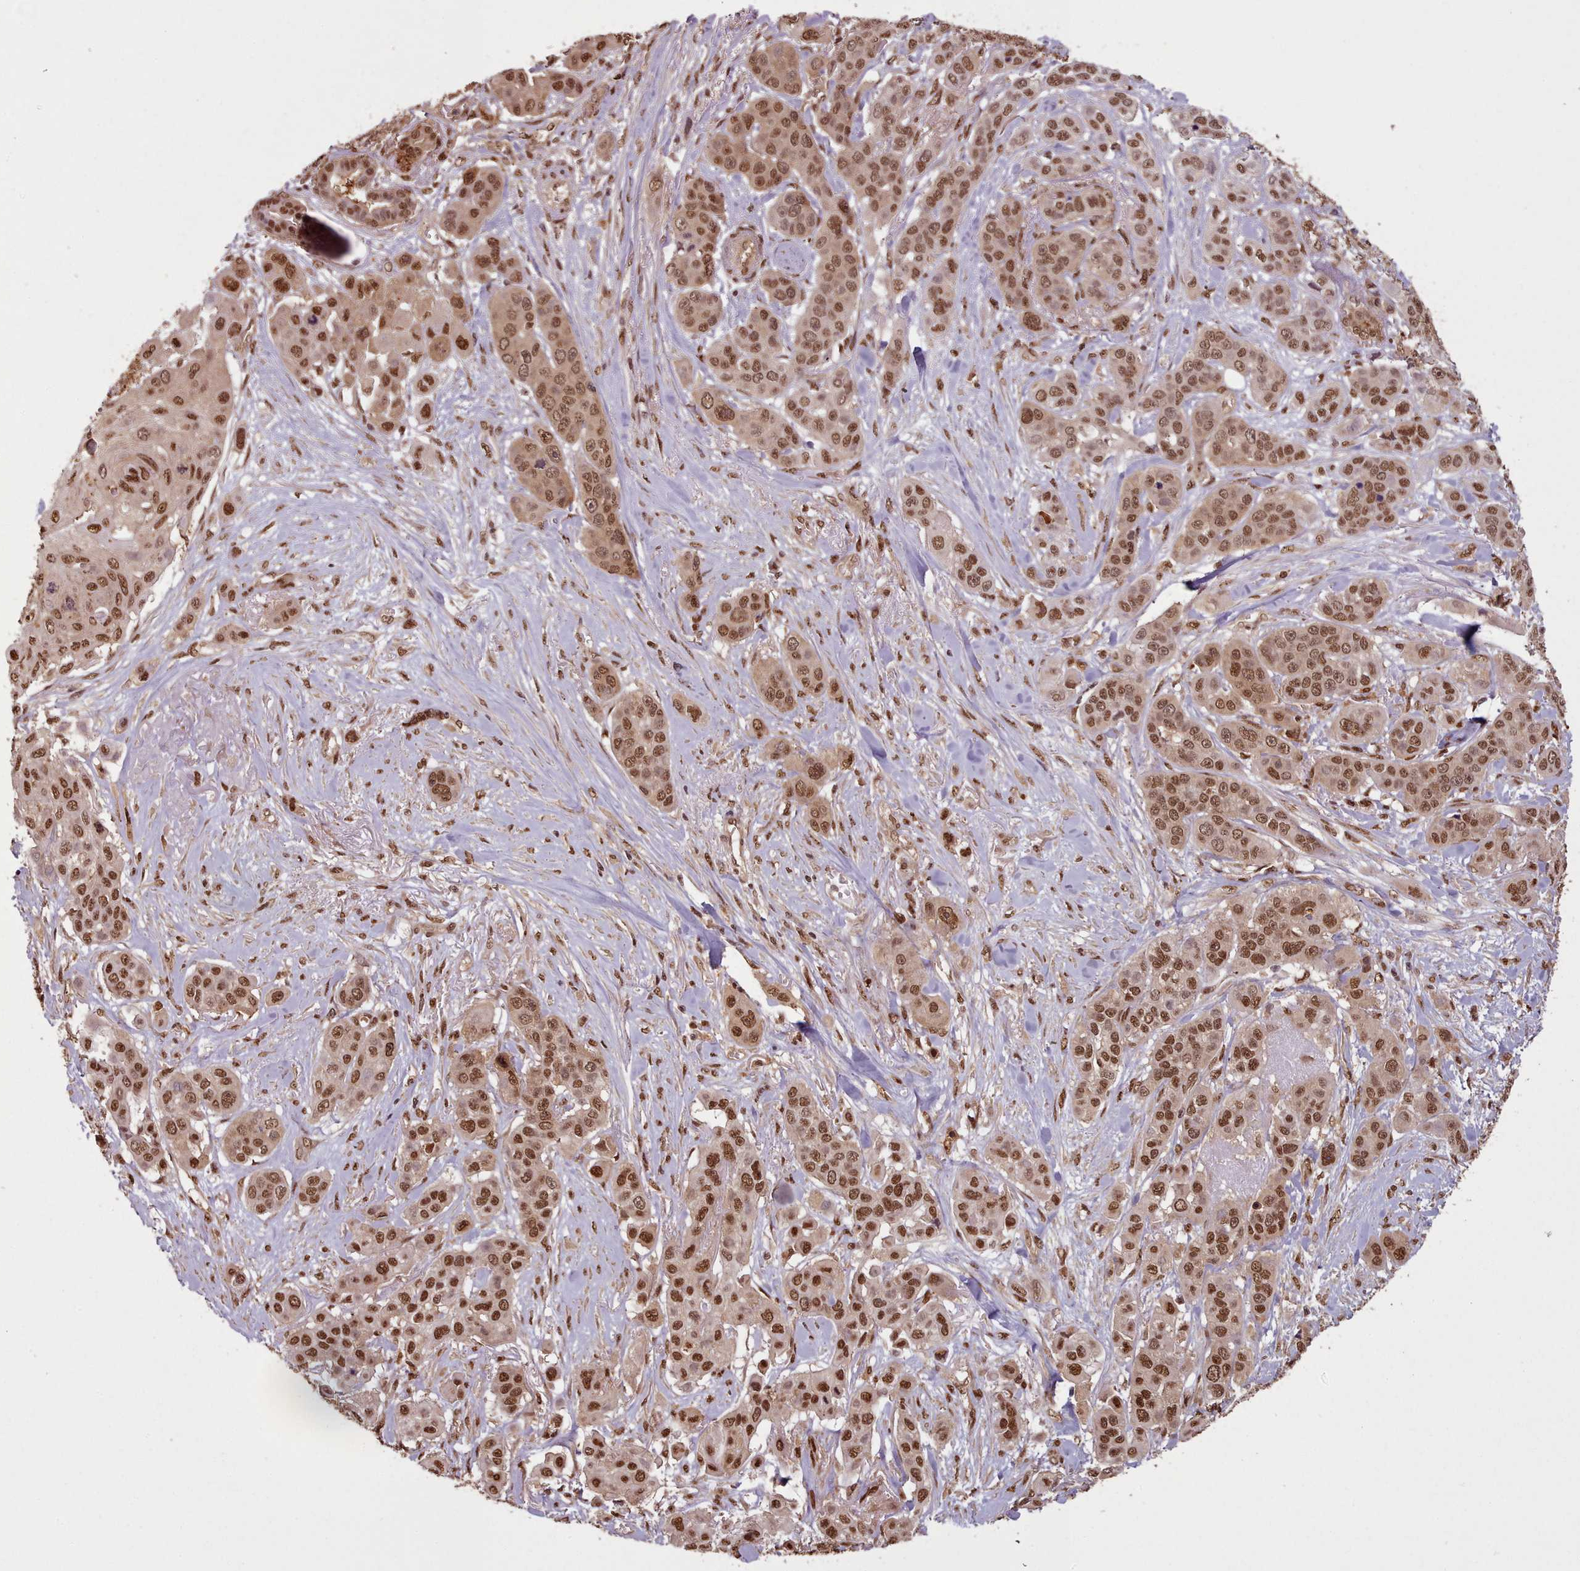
{"staining": {"intensity": "strong", "quantity": ">75%", "location": "nuclear"}, "tissue": "skin cancer", "cell_type": "Tumor cells", "image_type": "cancer", "snomed": [{"axis": "morphology", "description": "Squamous cell carcinoma, NOS"}, {"axis": "topography", "description": "Skin"}], "caption": "Immunohistochemistry (IHC) micrograph of skin squamous cell carcinoma stained for a protein (brown), which displays high levels of strong nuclear positivity in approximately >75% of tumor cells.", "gene": "RPS27A", "patient": {"sex": "male", "age": 67}}